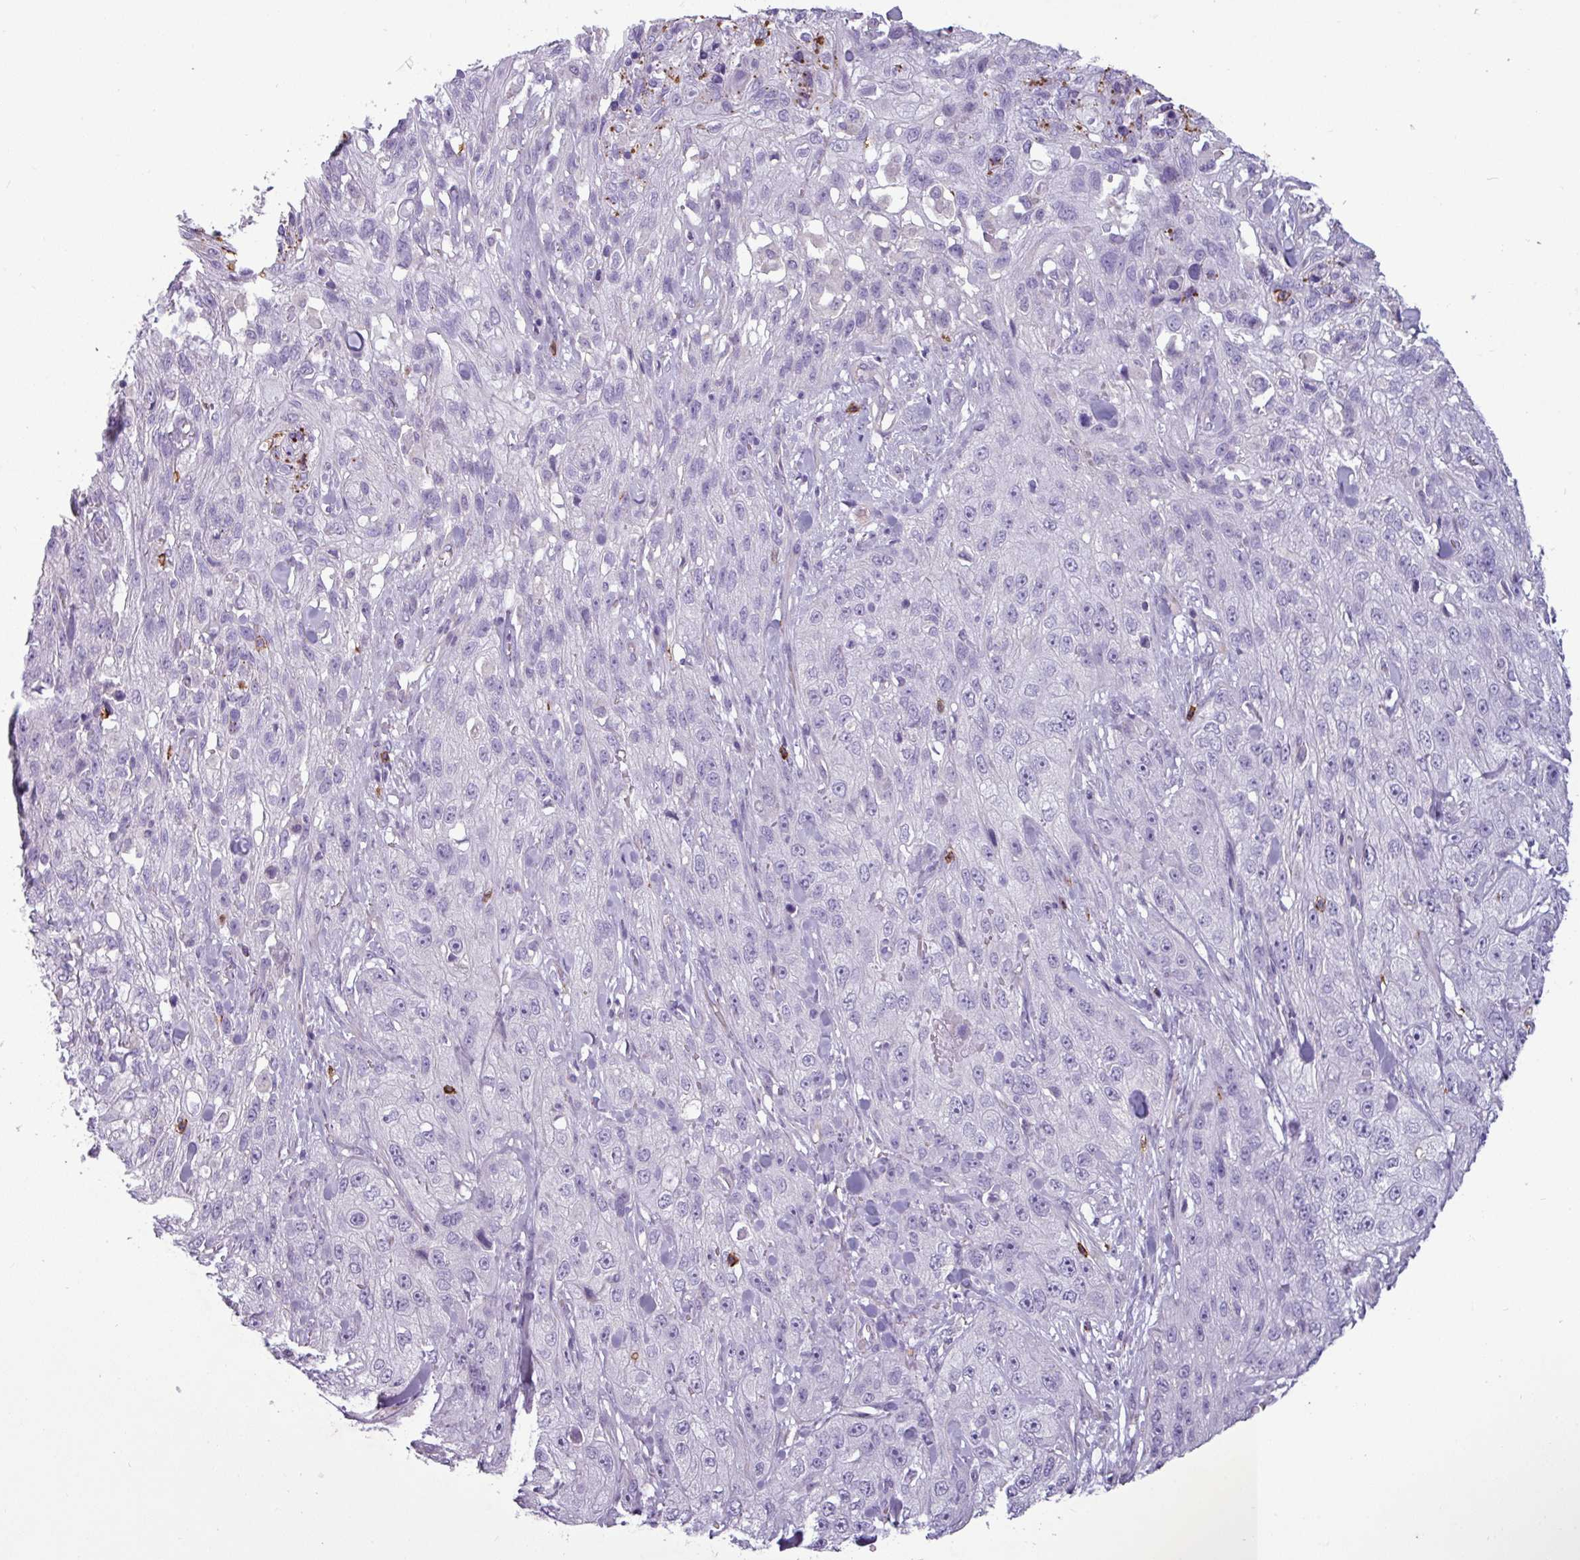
{"staining": {"intensity": "negative", "quantity": "none", "location": "none"}, "tissue": "skin cancer", "cell_type": "Tumor cells", "image_type": "cancer", "snomed": [{"axis": "morphology", "description": "Squamous cell carcinoma, NOS"}, {"axis": "topography", "description": "Skin"}, {"axis": "topography", "description": "Vulva"}], "caption": "This photomicrograph is of skin squamous cell carcinoma stained with immunohistochemistry to label a protein in brown with the nuclei are counter-stained blue. There is no staining in tumor cells.", "gene": "CD8A", "patient": {"sex": "female", "age": 86}}